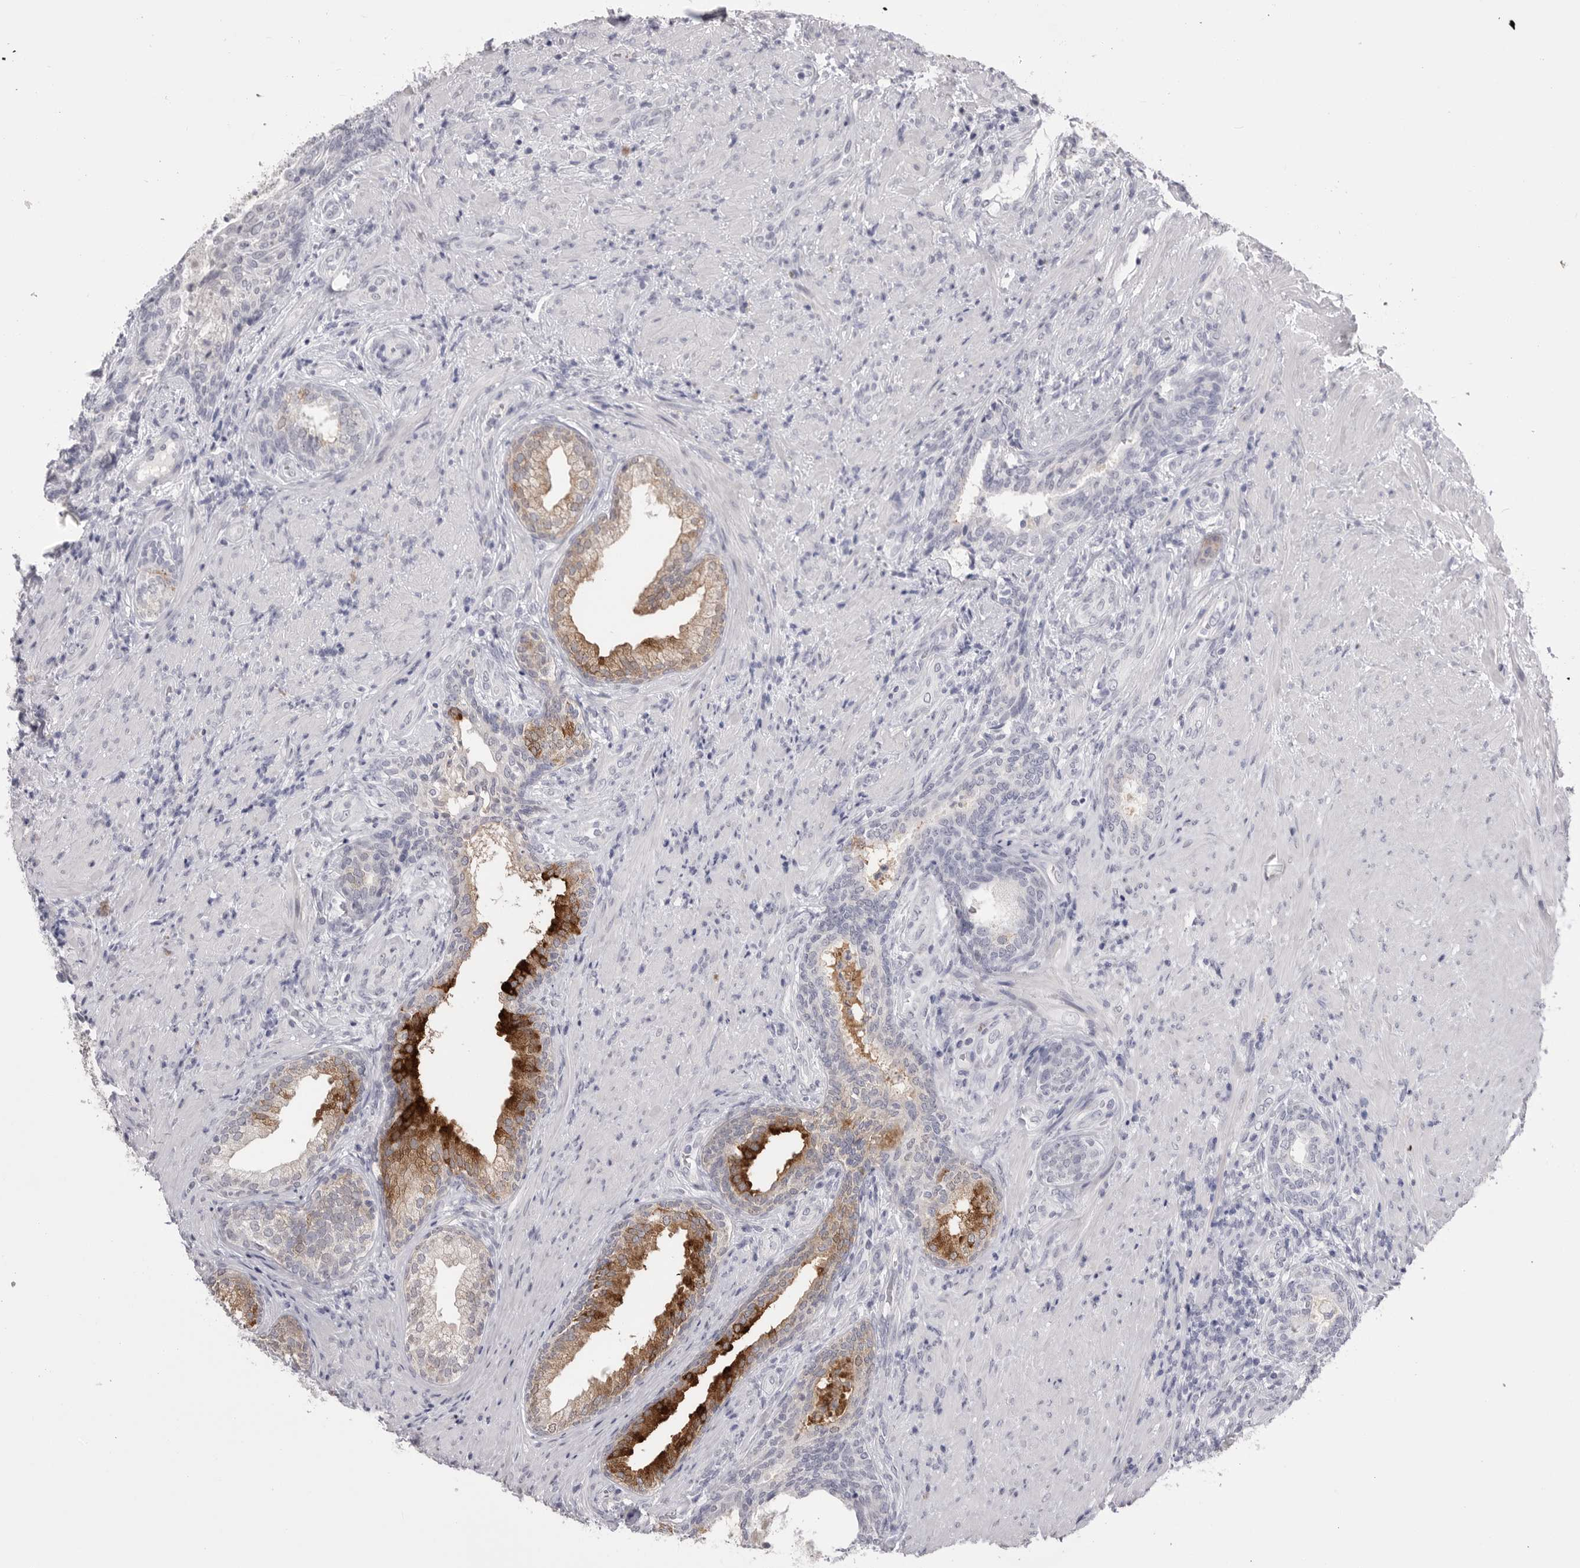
{"staining": {"intensity": "strong", "quantity": "<25%", "location": "cytoplasmic/membranous"}, "tissue": "prostate", "cell_type": "Glandular cells", "image_type": "normal", "snomed": [{"axis": "morphology", "description": "Normal tissue, NOS"}, {"axis": "topography", "description": "Prostate"}], "caption": "Prostate stained with a brown dye reveals strong cytoplasmic/membranous positive expression in approximately <25% of glandular cells.", "gene": "CPB1", "patient": {"sex": "male", "age": 76}}